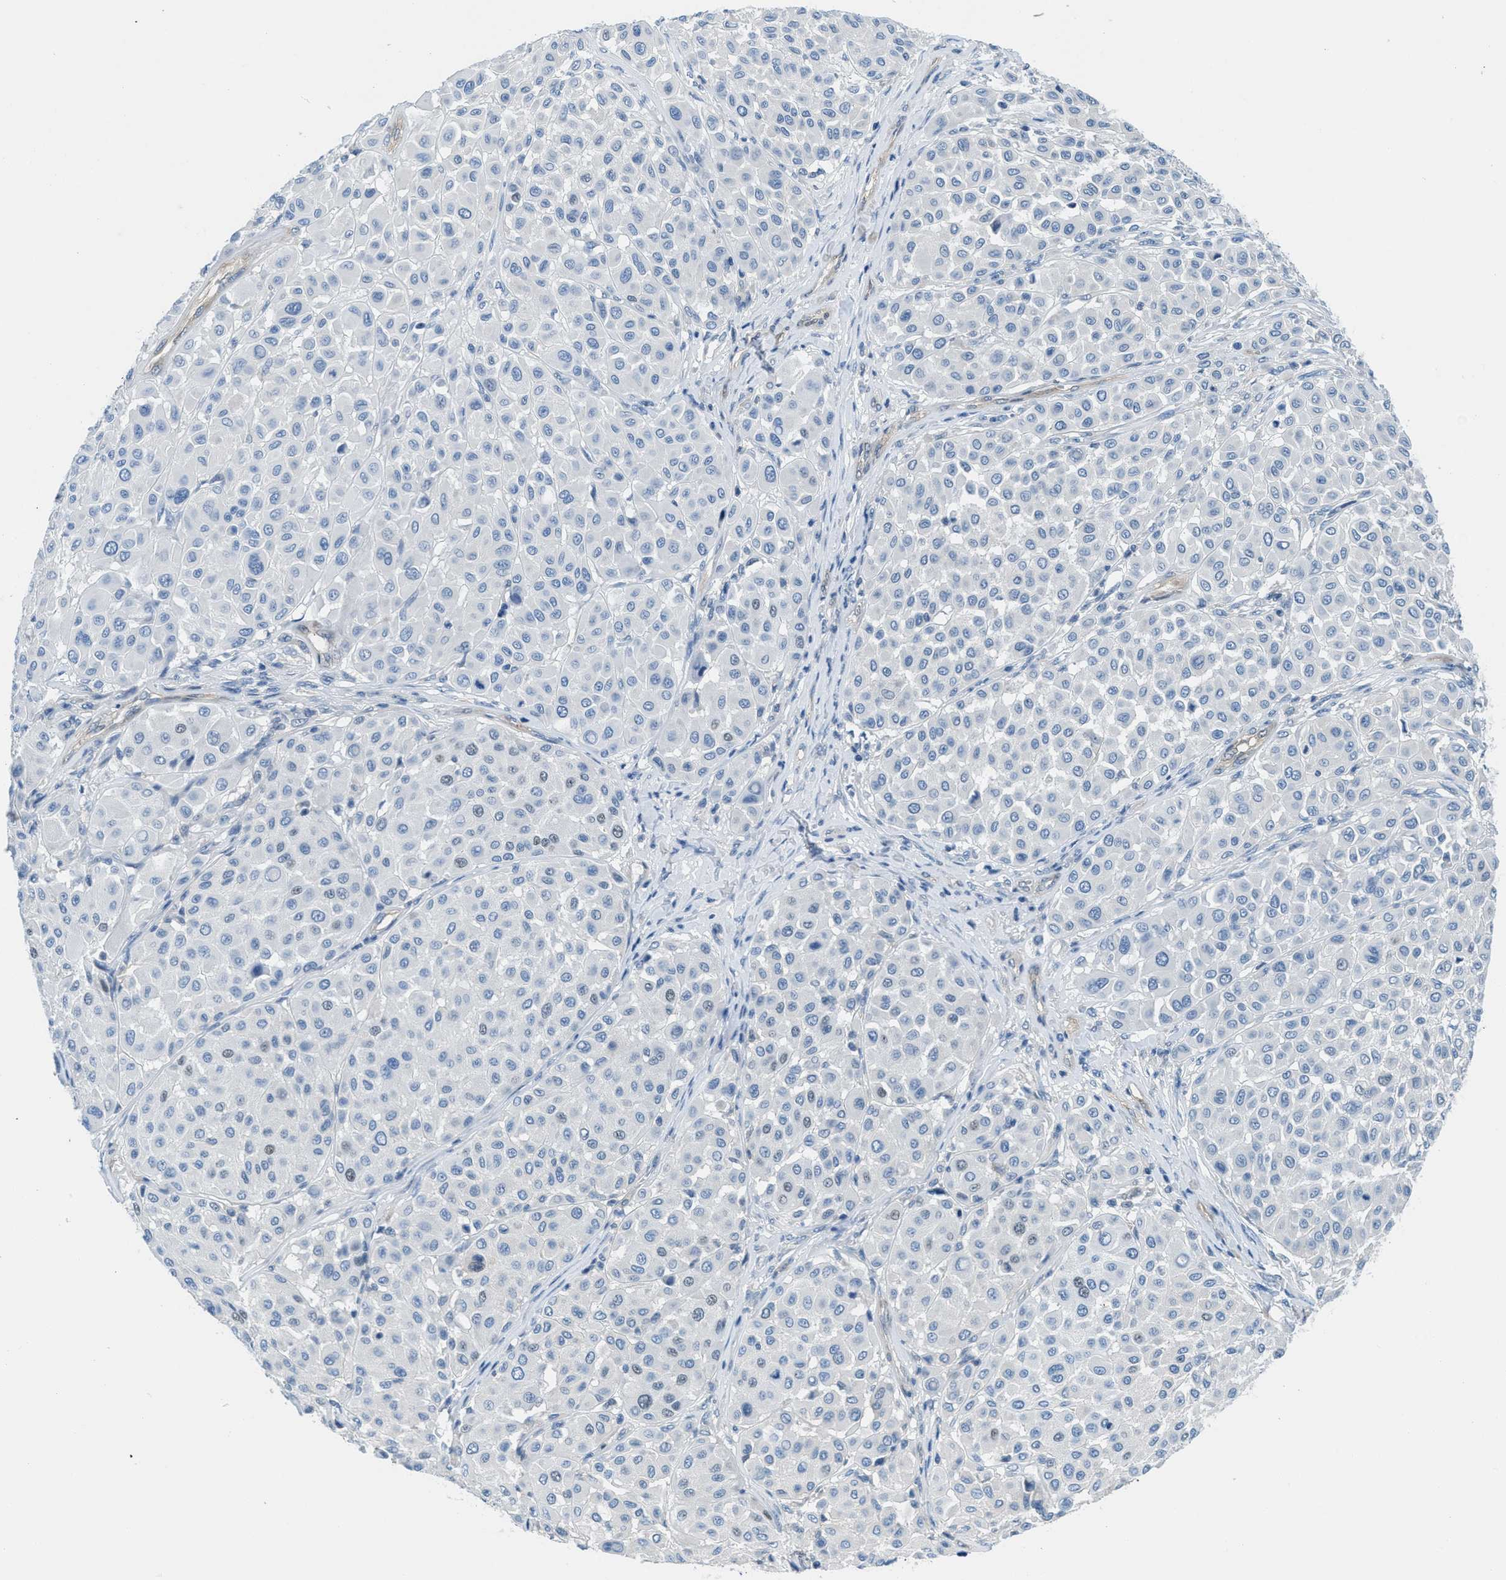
{"staining": {"intensity": "negative", "quantity": "none", "location": "none"}, "tissue": "melanoma", "cell_type": "Tumor cells", "image_type": "cancer", "snomed": [{"axis": "morphology", "description": "Malignant melanoma, Metastatic site"}, {"axis": "topography", "description": "Soft tissue"}], "caption": "This histopathology image is of malignant melanoma (metastatic site) stained with immunohistochemistry to label a protein in brown with the nuclei are counter-stained blue. There is no staining in tumor cells.", "gene": "MAPRE2", "patient": {"sex": "male", "age": 41}}